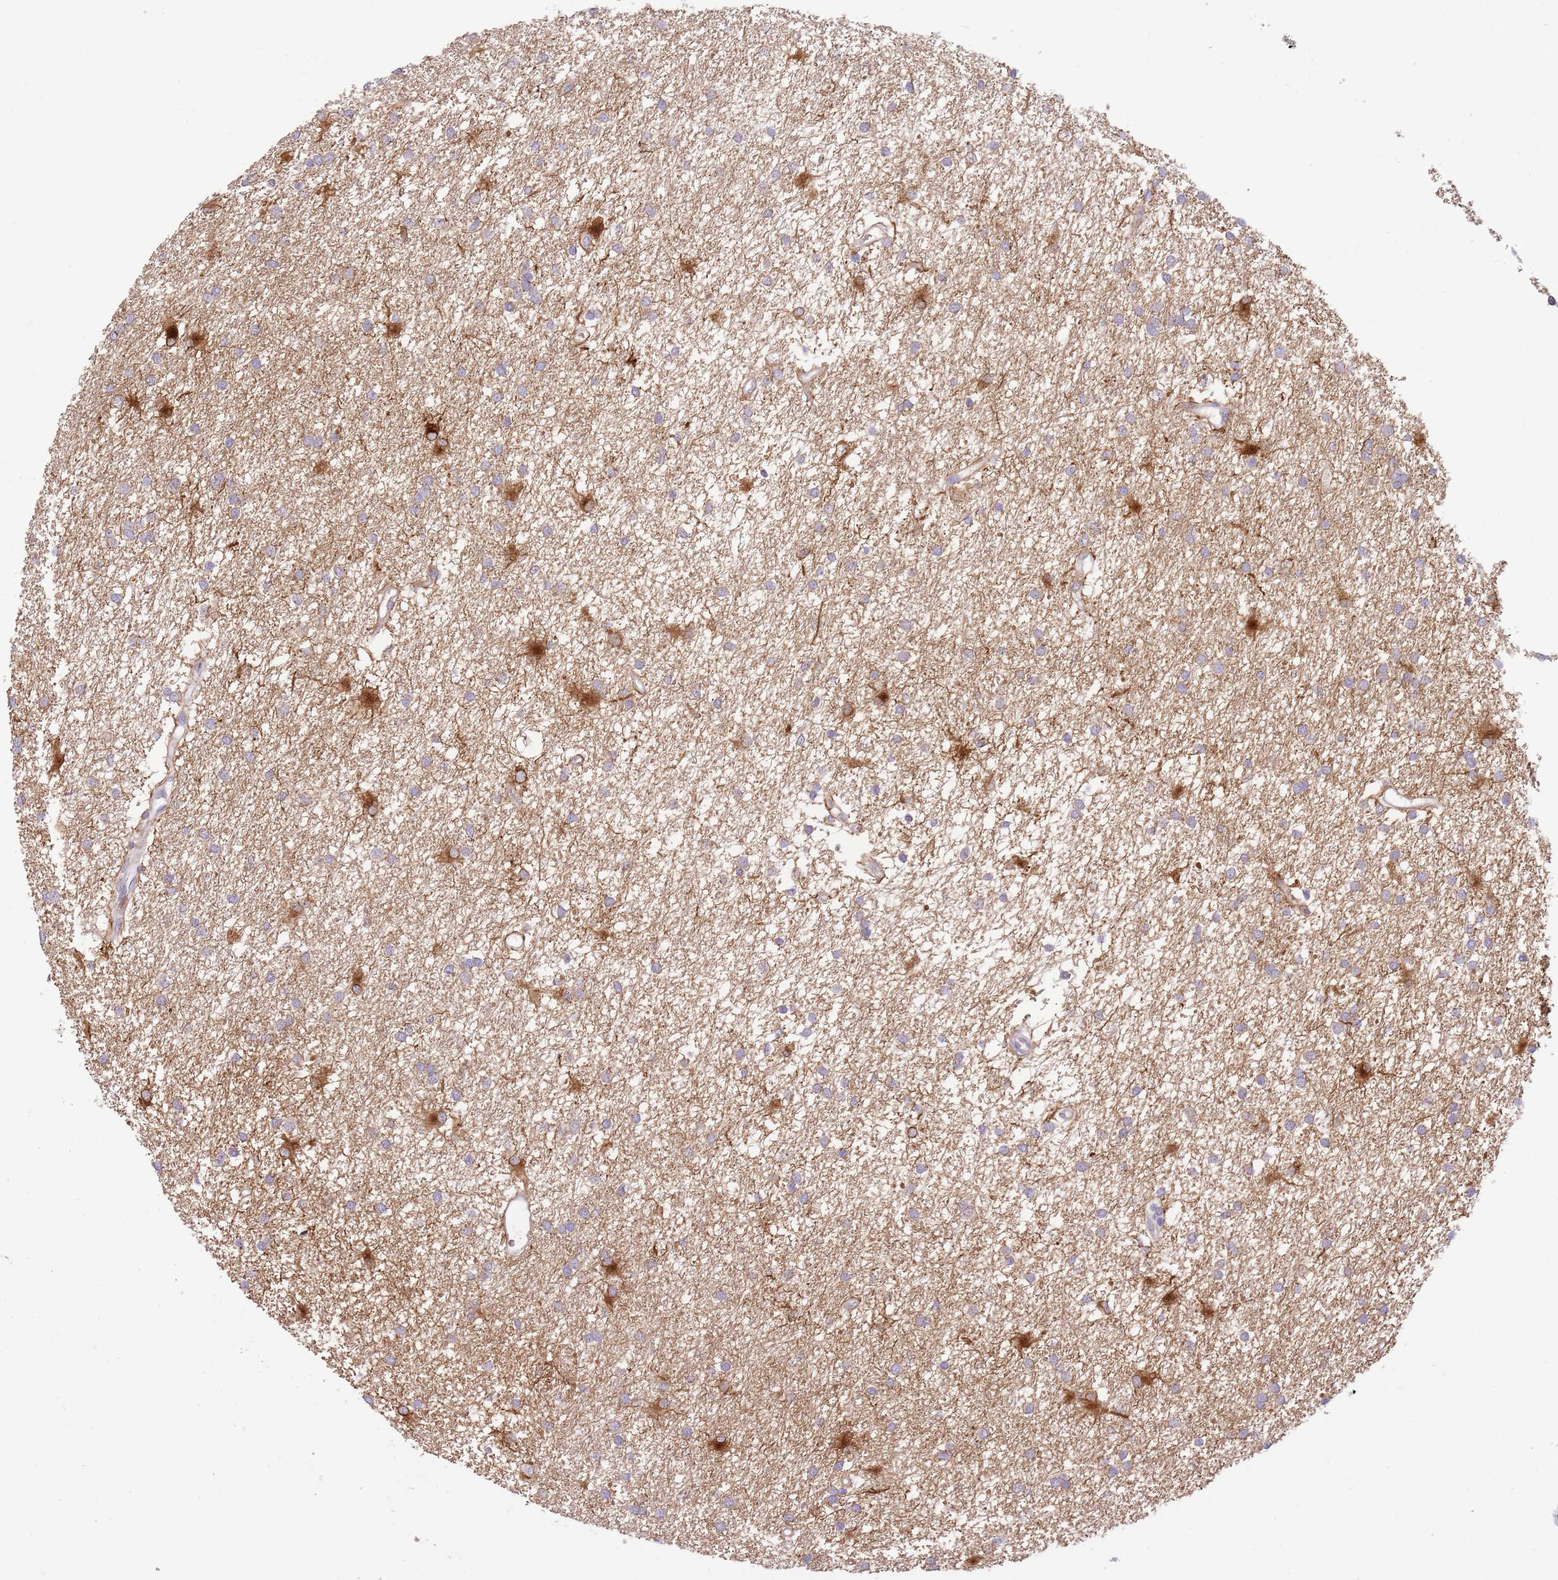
{"staining": {"intensity": "strong", "quantity": "<25%", "location": "cytoplasmic/membranous"}, "tissue": "glioma", "cell_type": "Tumor cells", "image_type": "cancer", "snomed": [{"axis": "morphology", "description": "Glioma, malignant, High grade"}, {"axis": "topography", "description": "Brain"}], "caption": "DAB immunohistochemical staining of human malignant glioma (high-grade) demonstrates strong cytoplasmic/membranous protein expression in about <25% of tumor cells. The protein is shown in brown color, while the nuclei are stained blue.", "gene": "RFK", "patient": {"sex": "male", "age": 77}}